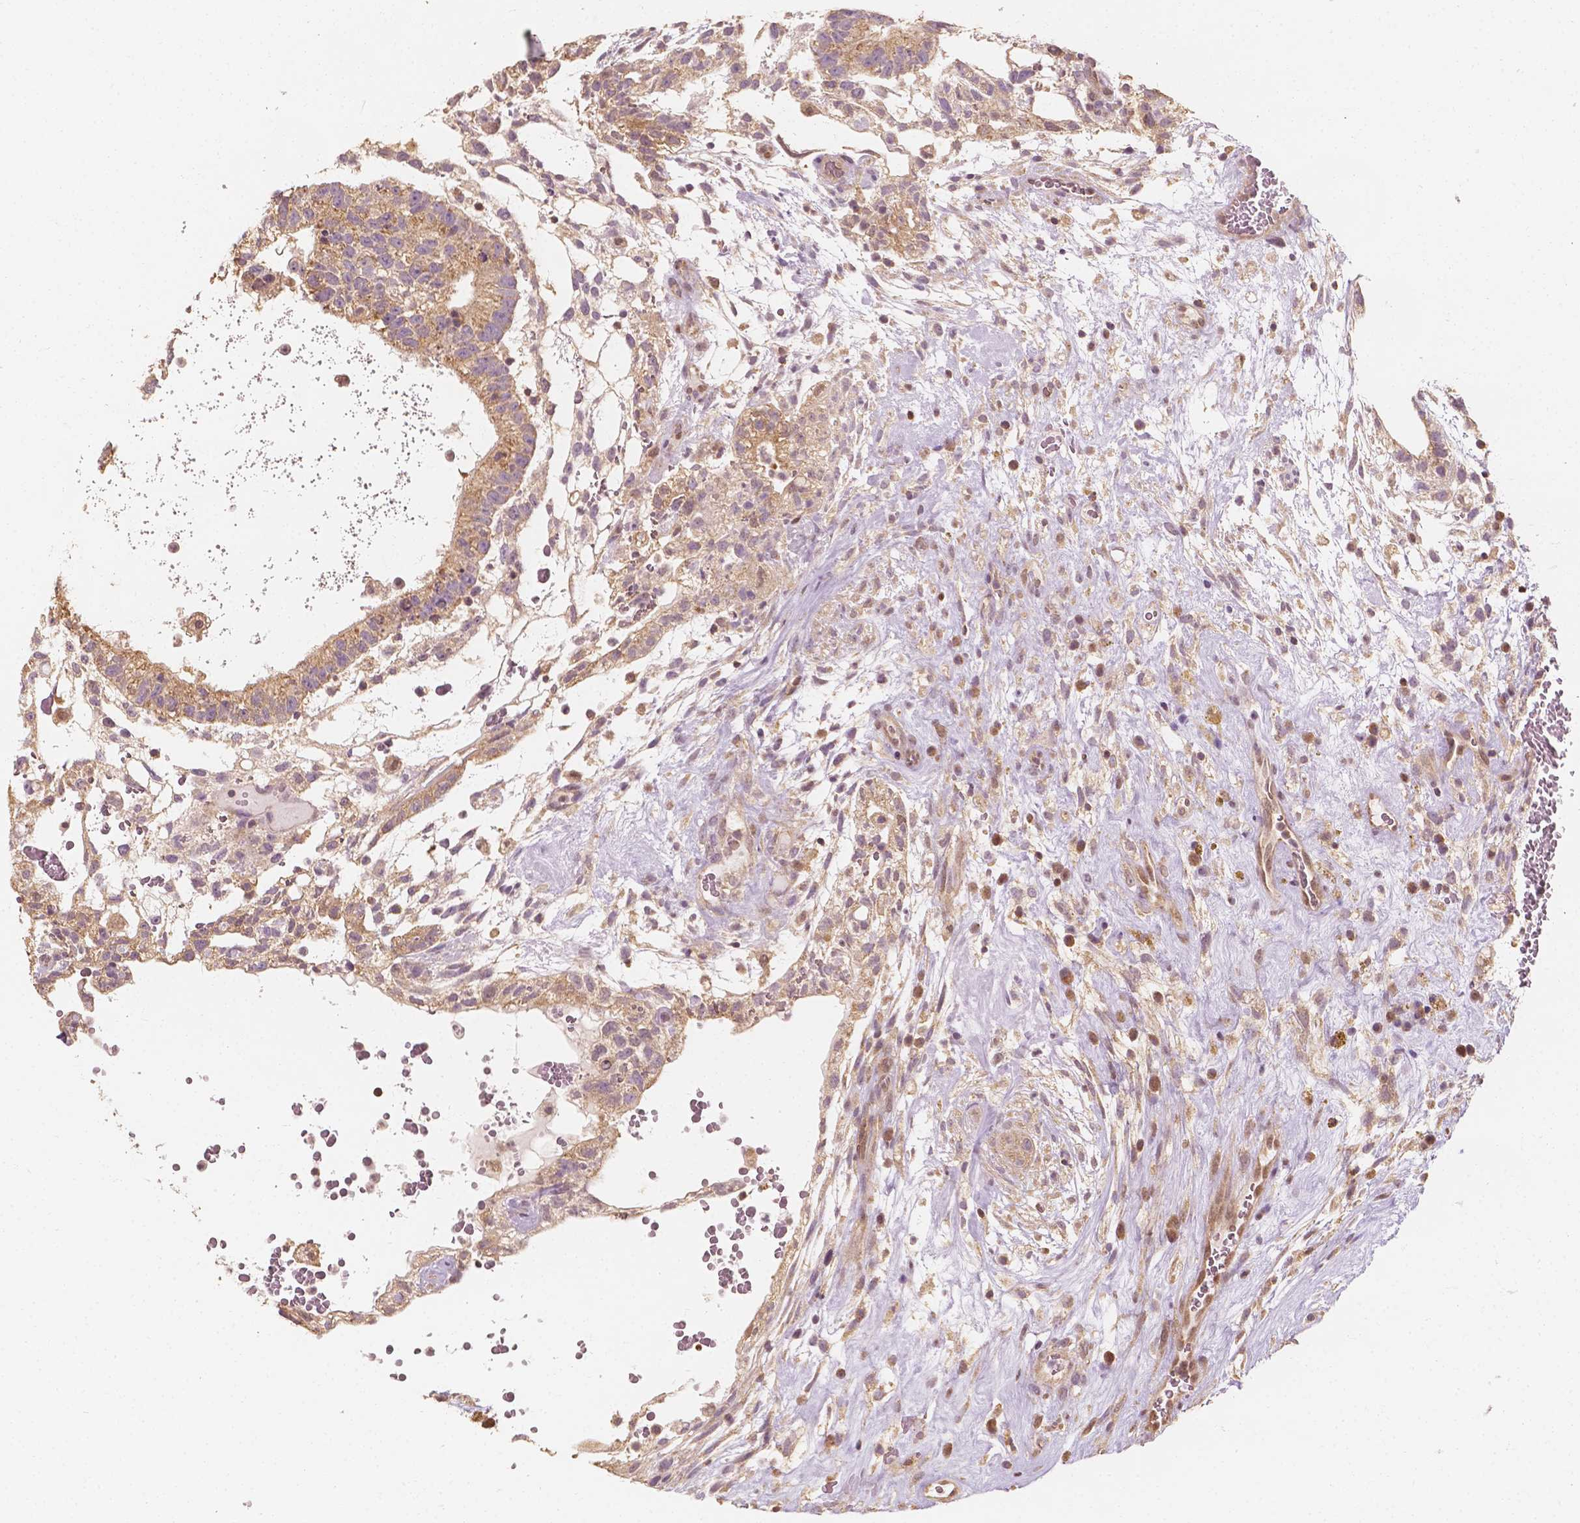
{"staining": {"intensity": "weak", "quantity": ">75%", "location": "cytoplasmic/membranous"}, "tissue": "testis cancer", "cell_type": "Tumor cells", "image_type": "cancer", "snomed": [{"axis": "morphology", "description": "Normal tissue, NOS"}, {"axis": "morphology", "description": "Carcinoma, Embryonal, NOS"}, {"axis": "topography", "description": "Testis"}], "caption": "A brown stain labels weak cytoplasmic/membranous positivity of a protein in human testis cancer (embryonal carcinoma) tumor cells. Immunohistochemistry (ihc) stains the protein in brown and the nuclei are stained blue.", "gene": "TBC1D17", "patient": {"sex": "male", "age": 32}}